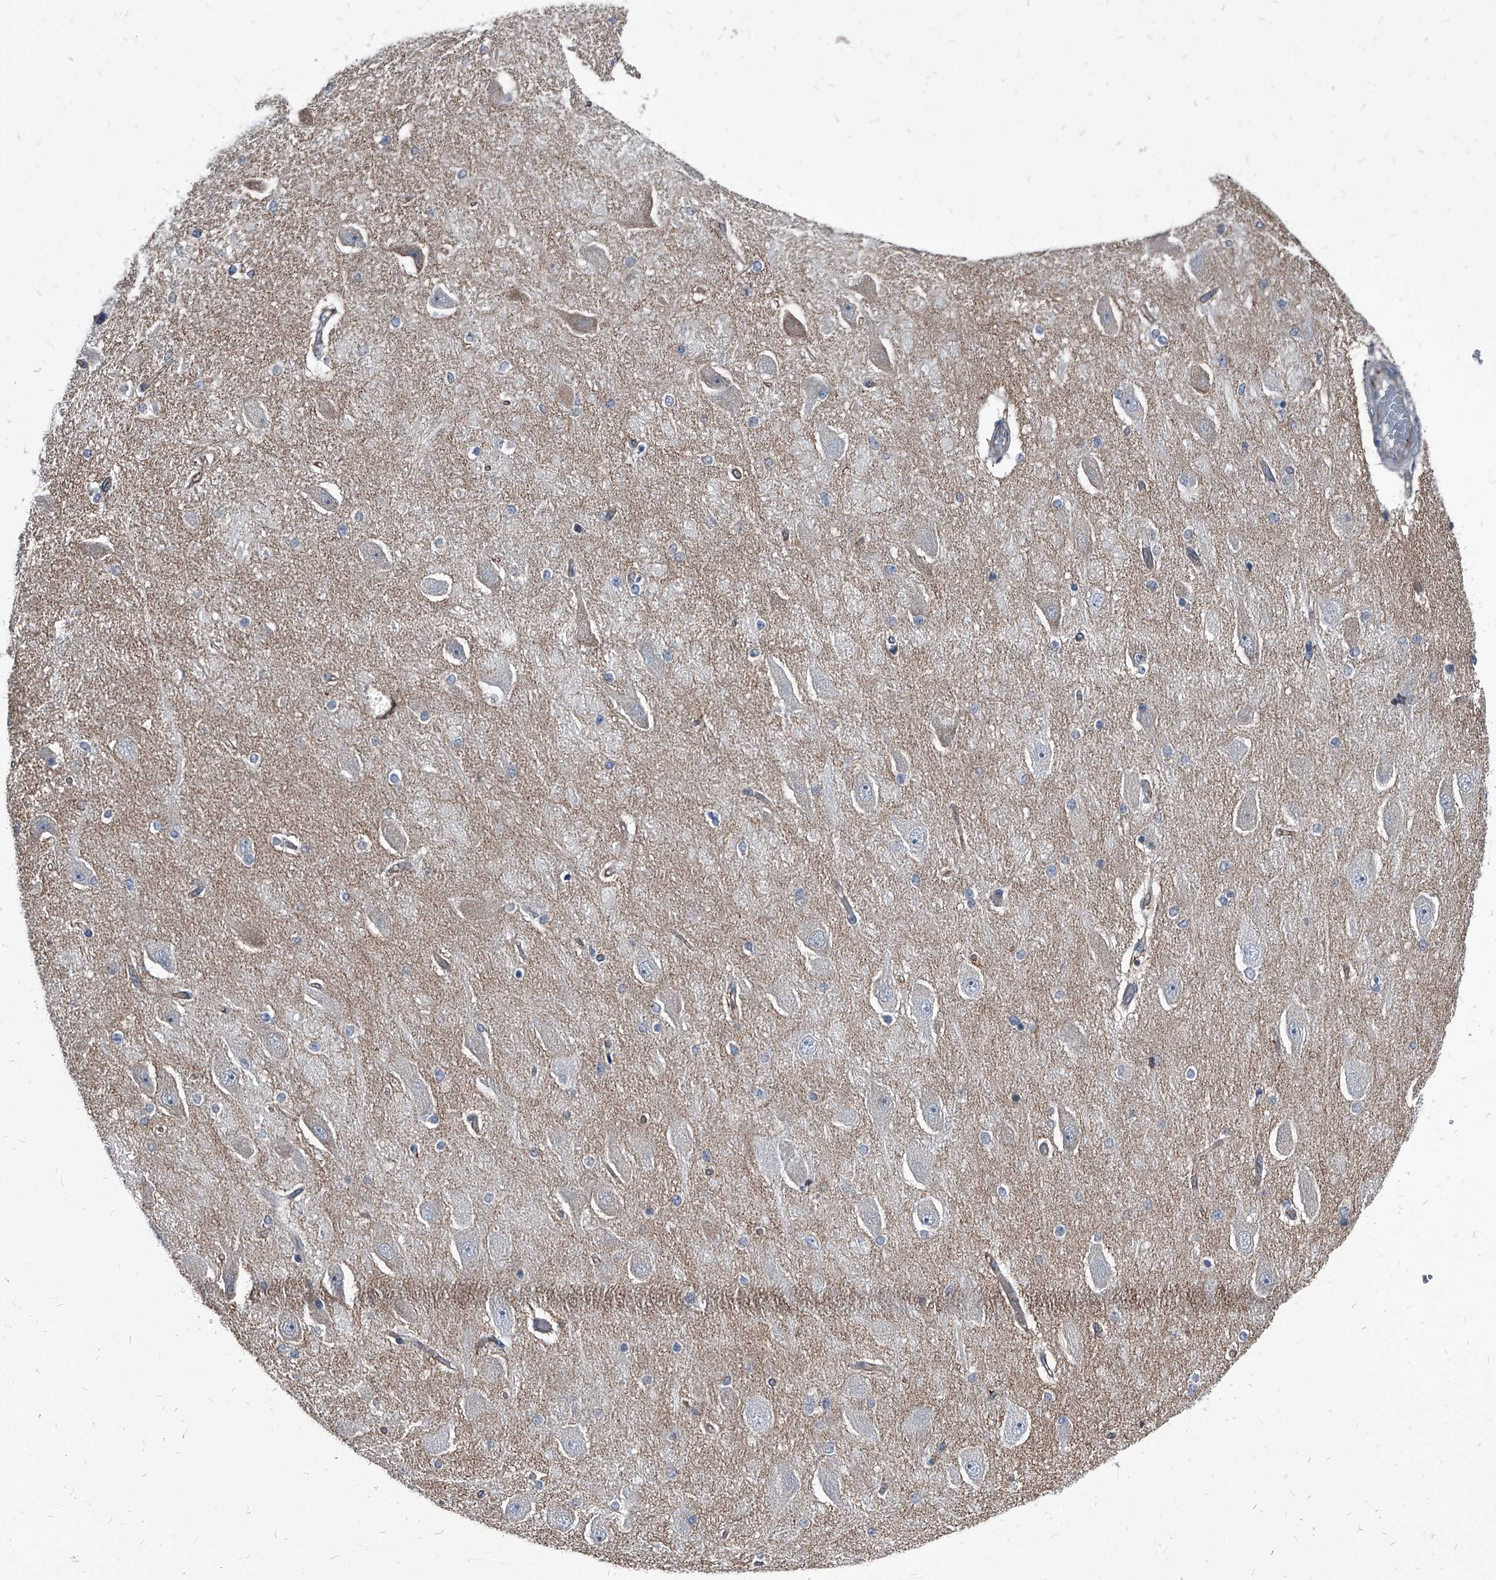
{"staining": {"intensity": "negative", "quantity": "none", "location": "none"}, "tissue": "hippocampus", "cell_type": "Glial cells", "image_type": "normal", "snomed": [{"axis": "morphology", "description": "Normal tissue, NOS"}, {"axis": "topography", "description": "Hippocampus"}], "caption": "There is no significant positivity in glial cells of hippocampus. Brightfield microscopy of IHC stained with DAB (brown) and hematoxylin (blue), captured at high magnification.", "gene": "PGLYRP3", "patient": {"sex": "female", "age": 54}}